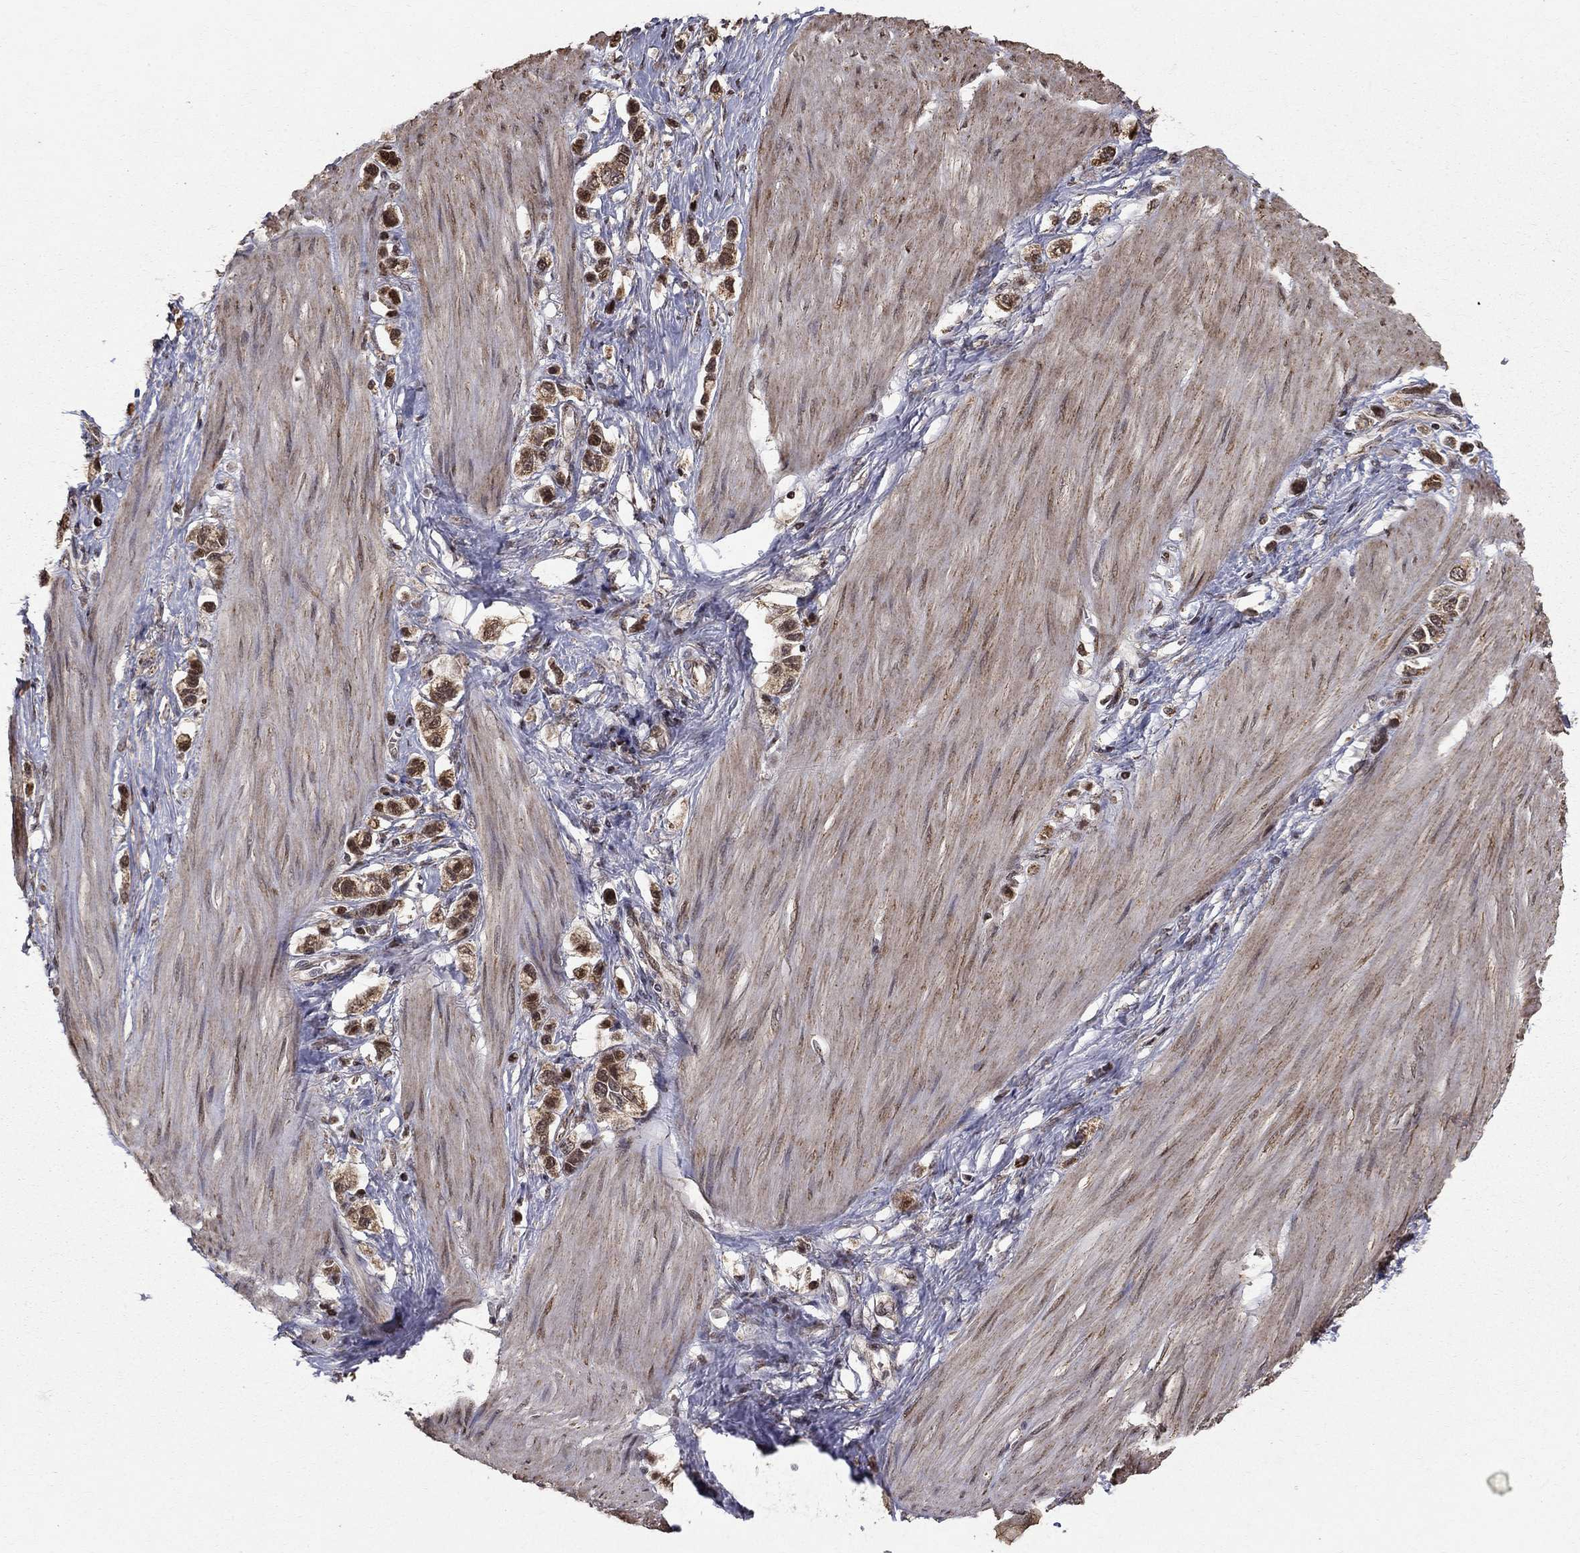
{"staining": {"intensity": "moderate", "quantity": ">75%", "location": "cytoplasmic/membranous"}, "tissue": "stomach cancer", "cell_type": "Tumor cells", "image_type": "cancer", "snomed": [{"axis": "morphology", "description": "Normal tissue, NOS"}, {"axis": "morphology", "description": "Adenocarcinoma, NOS"}, {"axis": "morphology", "description": "Adenocarcinoma, High grade"}, {"axis": "topography", "description": "Stomach, upper"}, {"axis": "topography", "description": "Stomach"}], "caption": "About >75% of tumor cells in human high-grade adenocarcinoma (stomach) display moderate cytoplasmic/membranous protein positivity as visualized by brown immunohistochemical staining.", "gene": "ACOT13", "patient": {"sex": "female", "age": 65}}